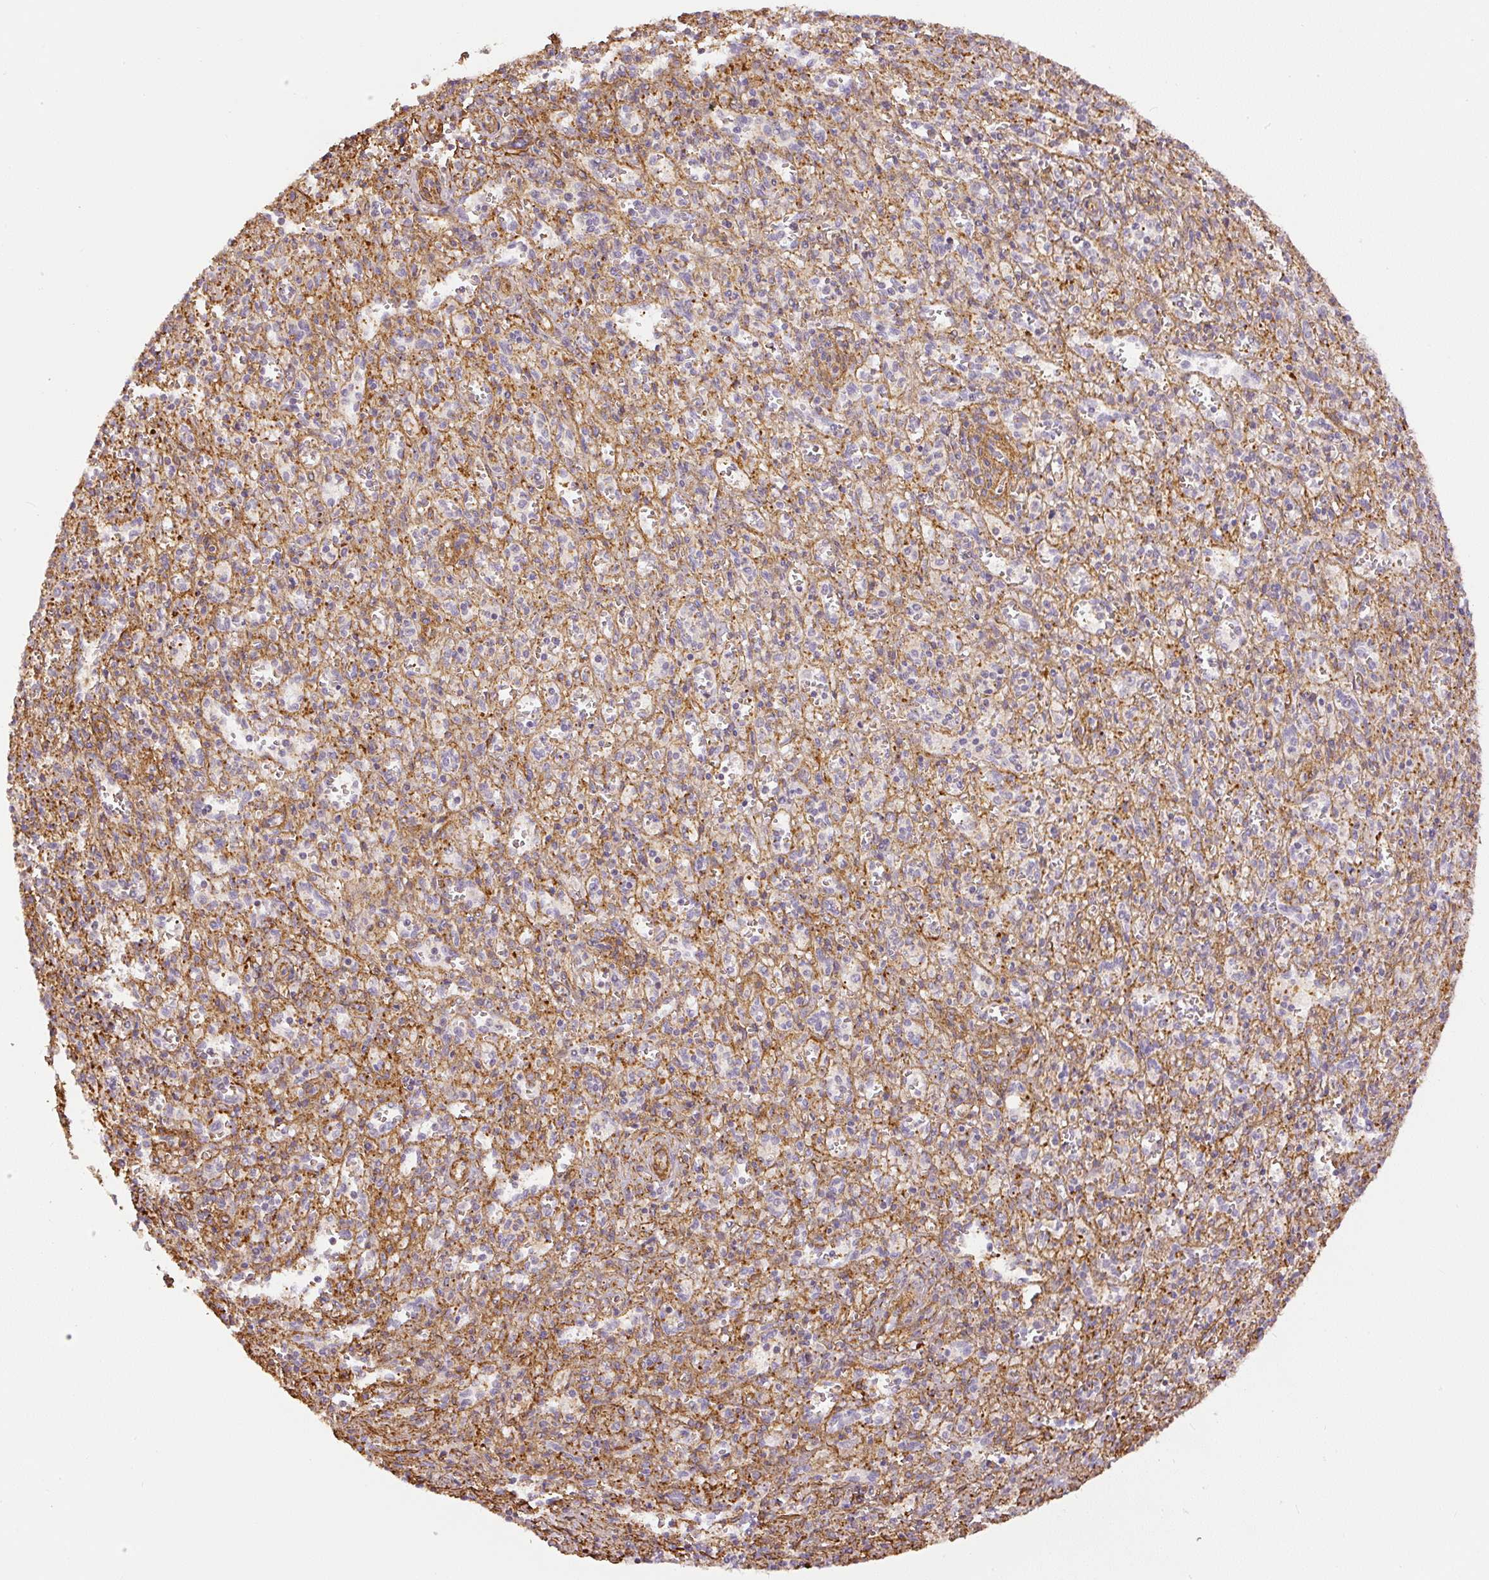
{"staining": {"intensity": "negative", "quantity": "none", "location": "none"}, "tissue": "spleen", "cell_type": "Cells in red pulp", "image_type": "normal", "snomed": [{"axis": "morphology", "description": "Normal tissue, NOS"}, {"axis": "topography", "description": "Spleen"}], "caption": "Histopathology image shows no significant protein expression in cells in red pulp of normal spleen.", "gene": "MYL12A", "patient": {"sex": "female", "age": 26}}